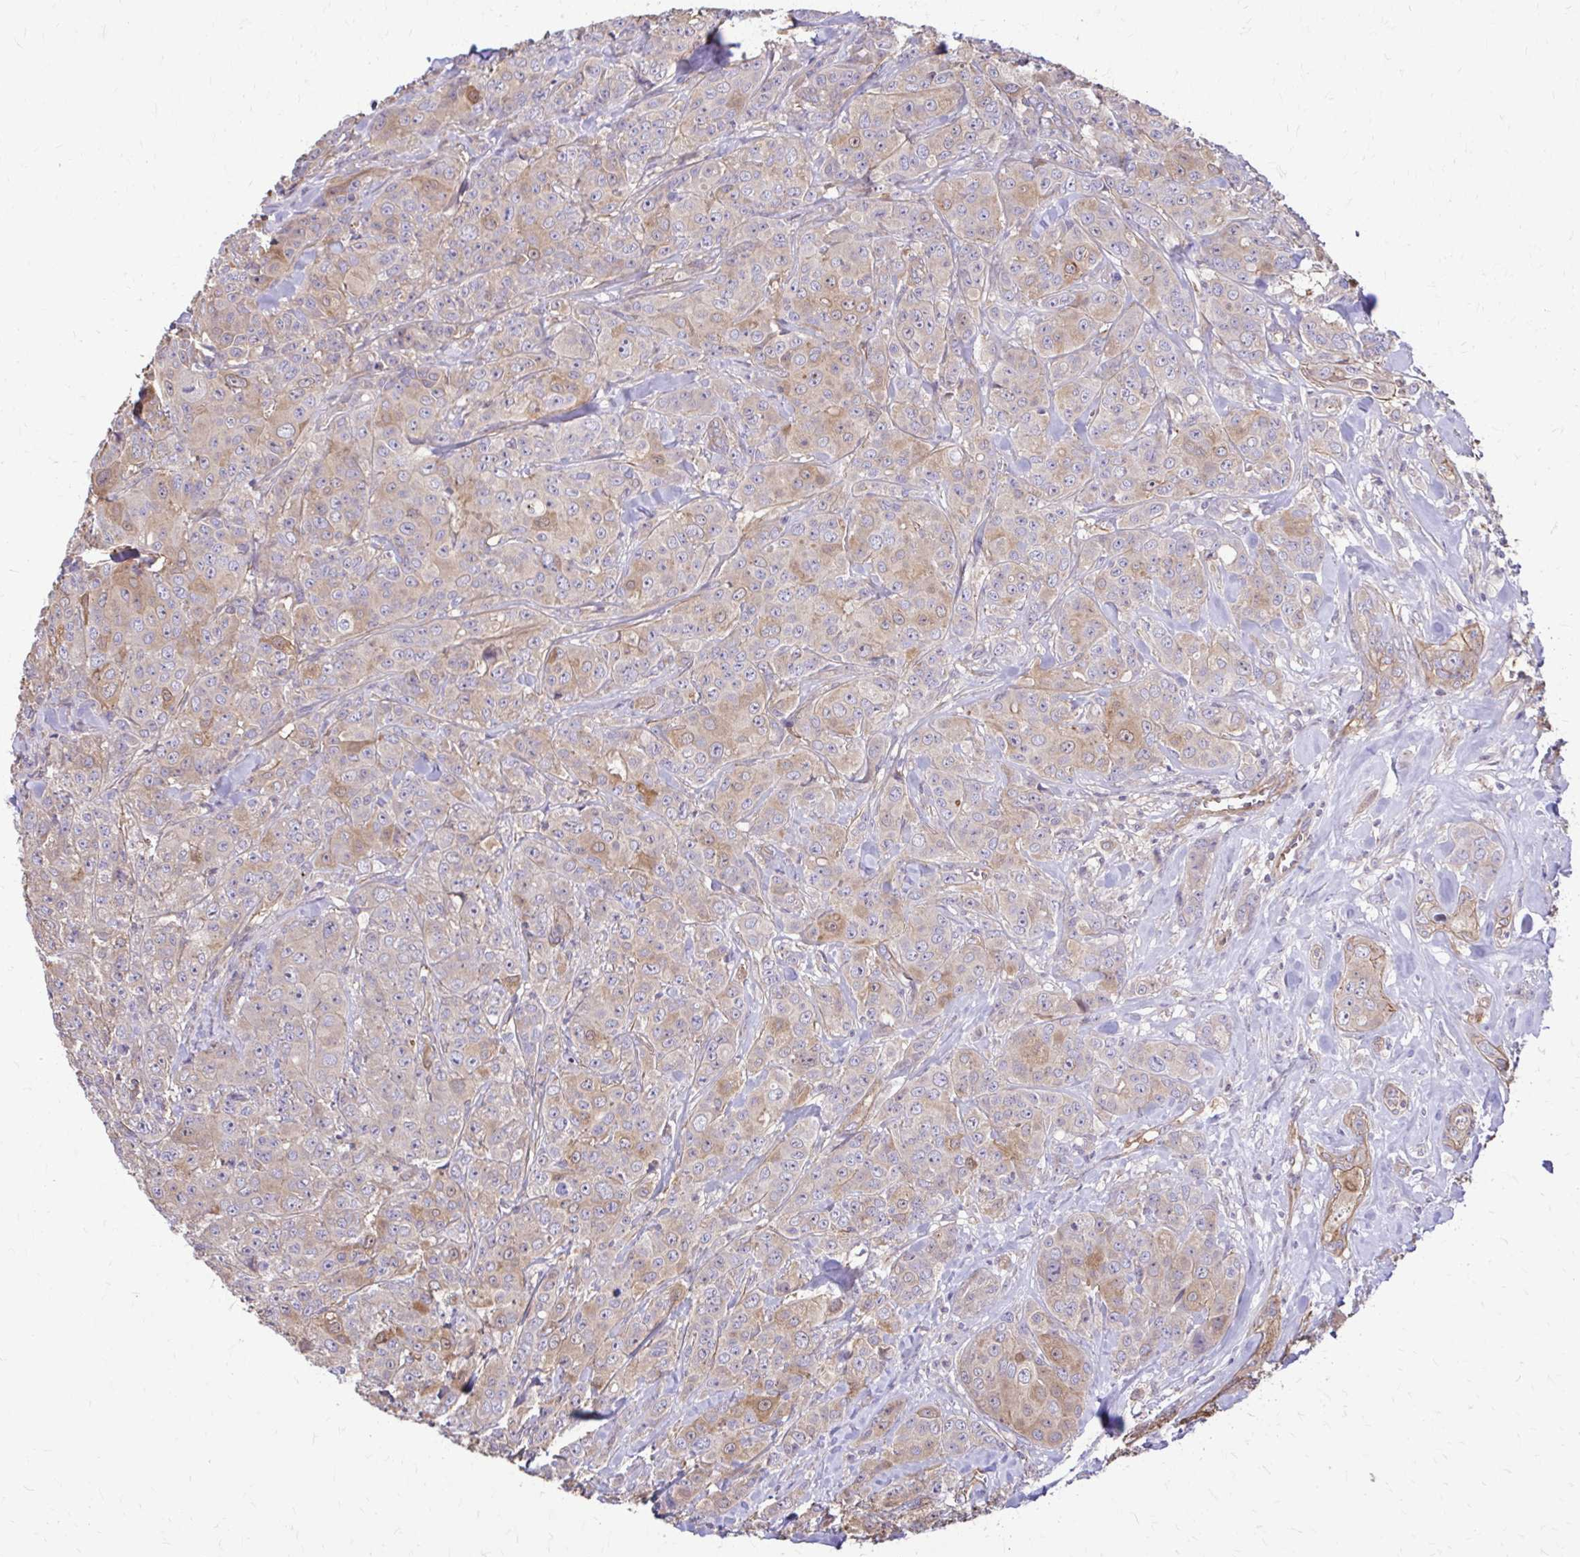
{"staining": {"intensity": "weak", "quantity": "<25%", "location": "cytoplasmic/membranous"}, "tissue": "breast cancer", "cell_type": "Tumor cells", "image_type": "cancer", "snomed": [{"axis": "morphology", "description": "Normal tissue, NOS"}, {"axis": "morphology", "description": "Duct carcinoma"}, {"axis": "topography", "description": "Breast"}], "caption": "Tumor cells show no significant staining in breast cancer (invasive ductal carcinoma).", "gene": "DSP", "patient": {"sex": "female", "age": 43}}